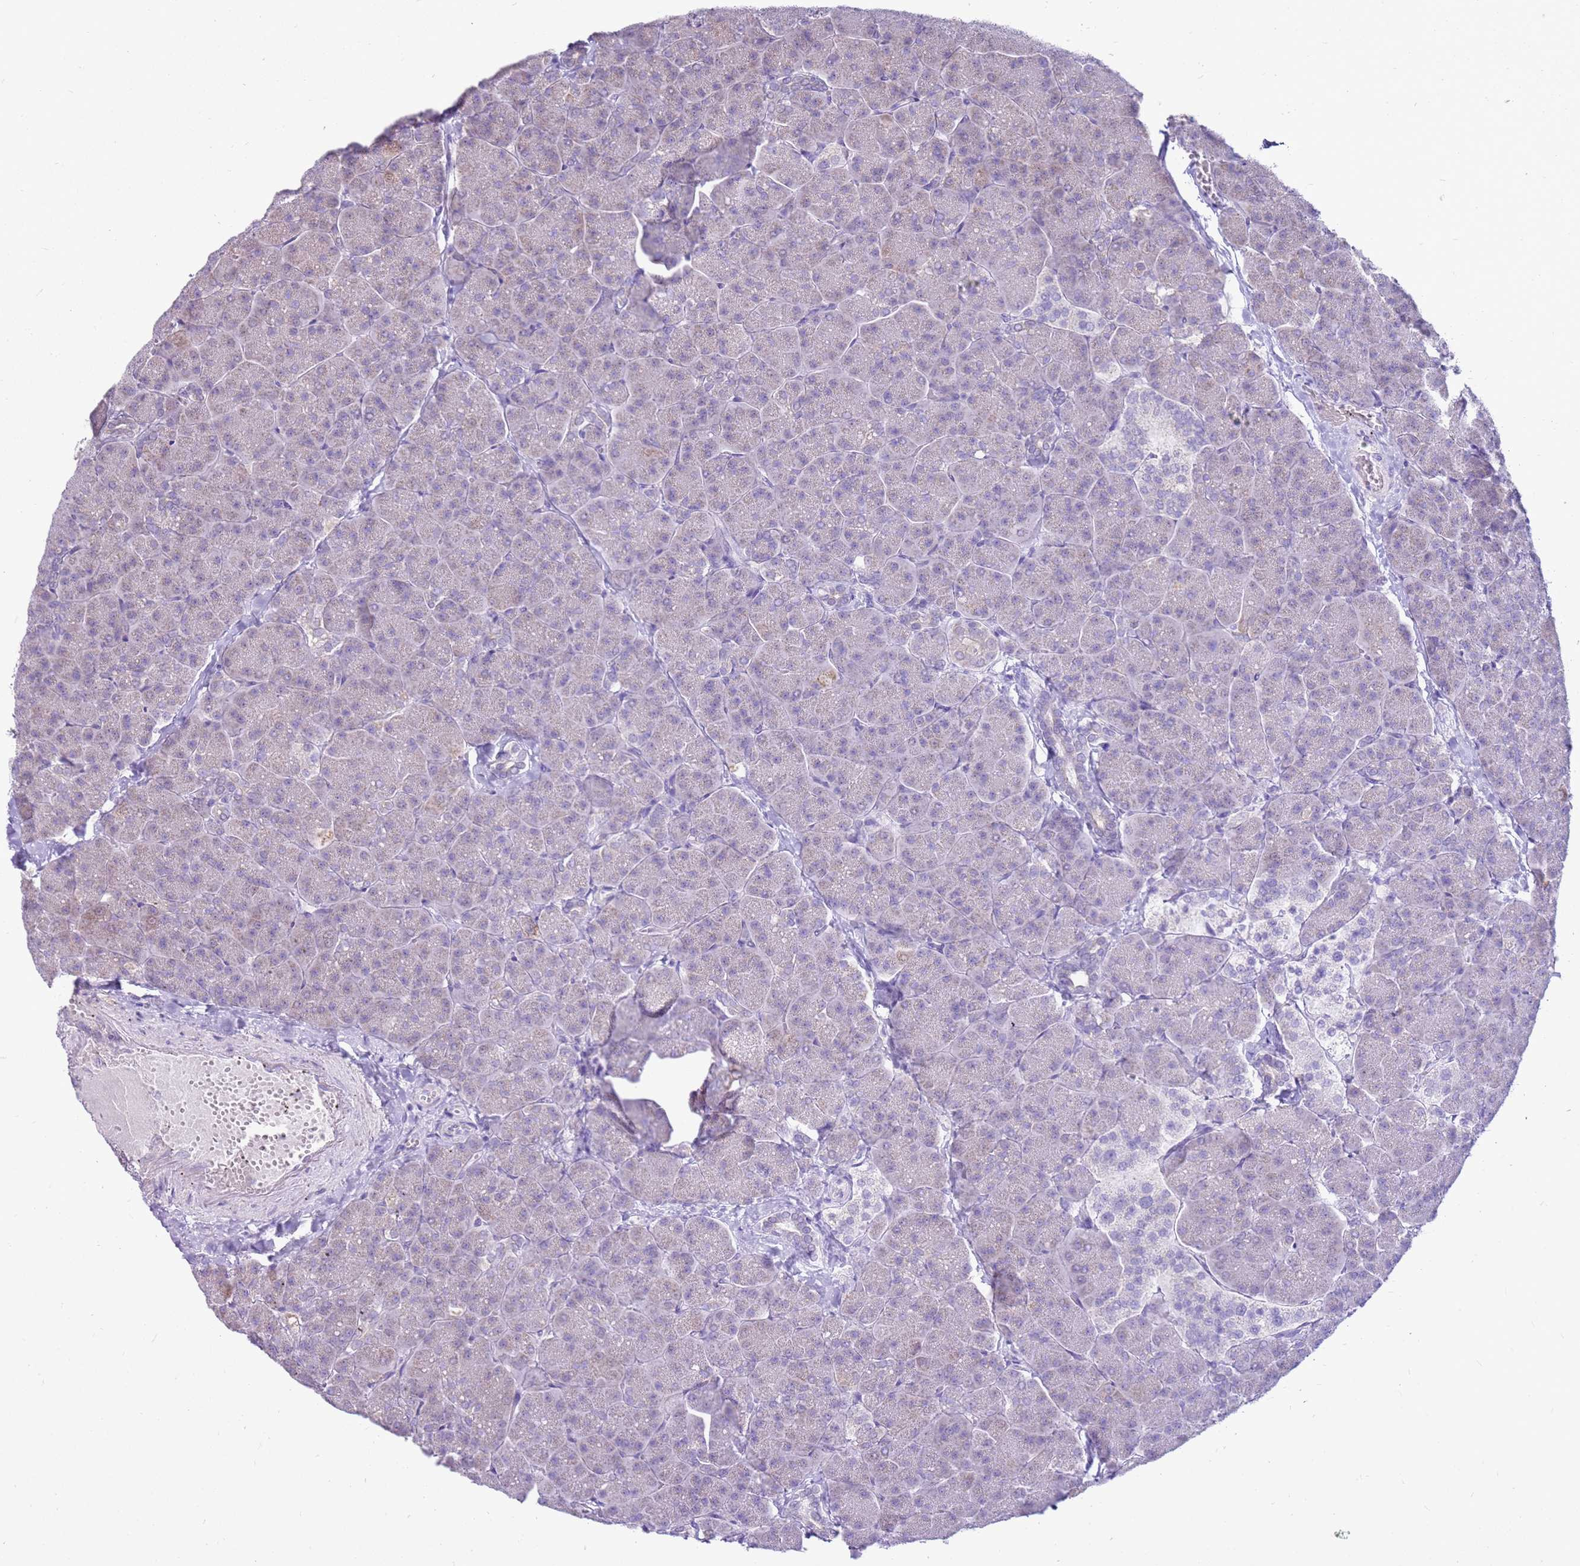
{"staining": {"intensity": "negative", "quantity": "none", "location": "none"}, "tissue": "pancreas", "cell_type": "Exocrine glandular cells", "image_type": "normal", "snomed": [{"axis": "morphology", "description": "Normal tissue, NOS"}, {"axis": "topography", "description": "Pancreas"}, {"axis": "topography", "description": "Peripheral nerve tissue"}], "caption": "IHC photomicrograph of normal human pancreas stained for a protein (brown), which exhibits no expression in exocrine glandular cells. (Brightfield microscopy of DAB (3,3'-diaminobenzidine) immunohistochemistry at high magnification).", "gene": "FABP2", "patient": {"sex": "male", "age": 54}}